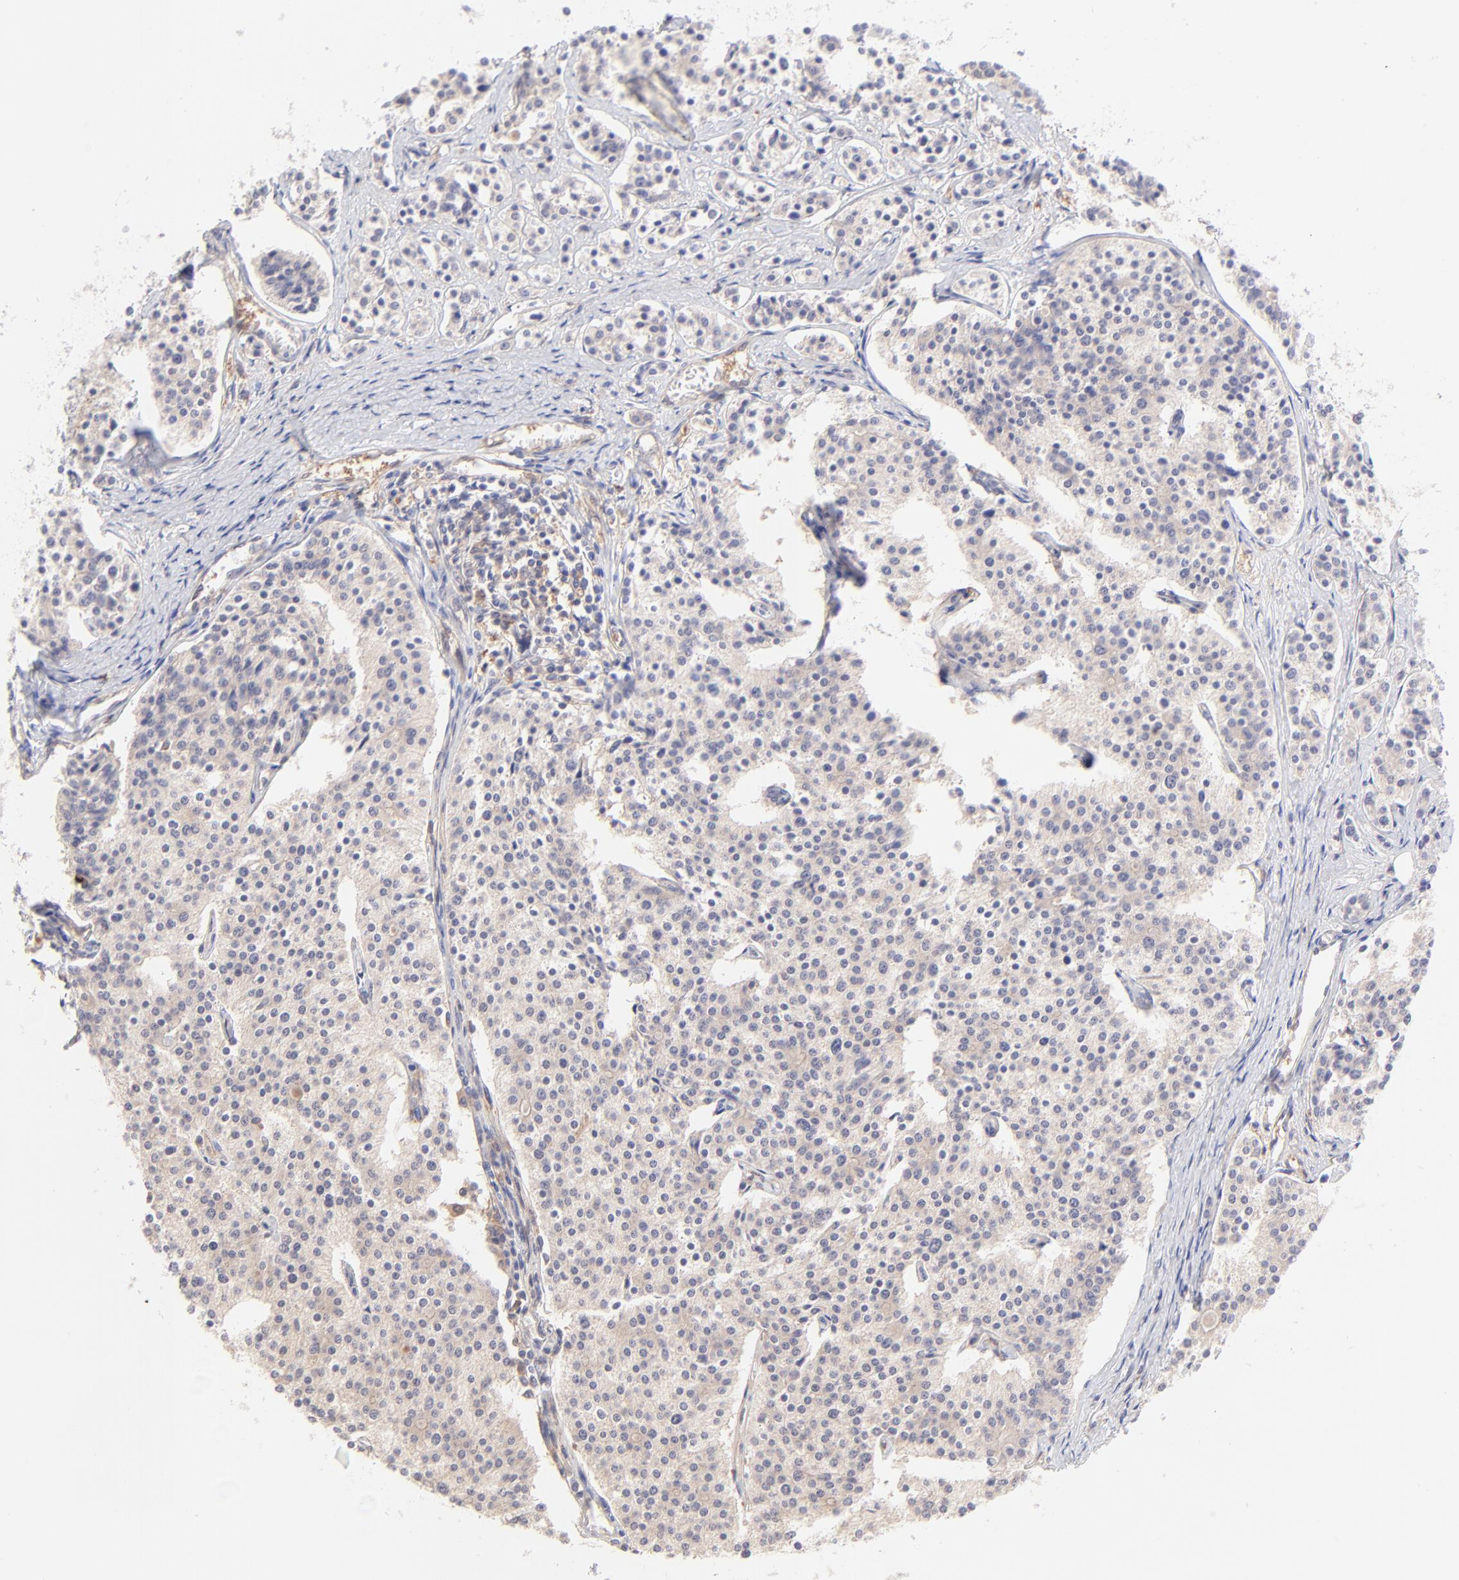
{"staining": {"intensity": "weak", "quantity": ">75%", "location": "cytoplasmic/membranous"}, "tissue": "carcinoid", "cell_type": "Tumor cells", "image_type": "cancer", "snomed": [{"axis": "morphology", "description": "Carcinoid, malignant, NOS"}, {"axis": "topography", "description": "Small intestine"}], "caption": "The photomicrograph shows a brown stain indicating the presence of a protein in the cytoplasmic/membranous of tumor cells in carcinoid. The staining is performed using DAB brown chromogen to label protein expression. The nuclei are counter-stained blue using hematoxylin.", "gene": "HYAL1", "patient": {"sex": "male", "age": 63}}